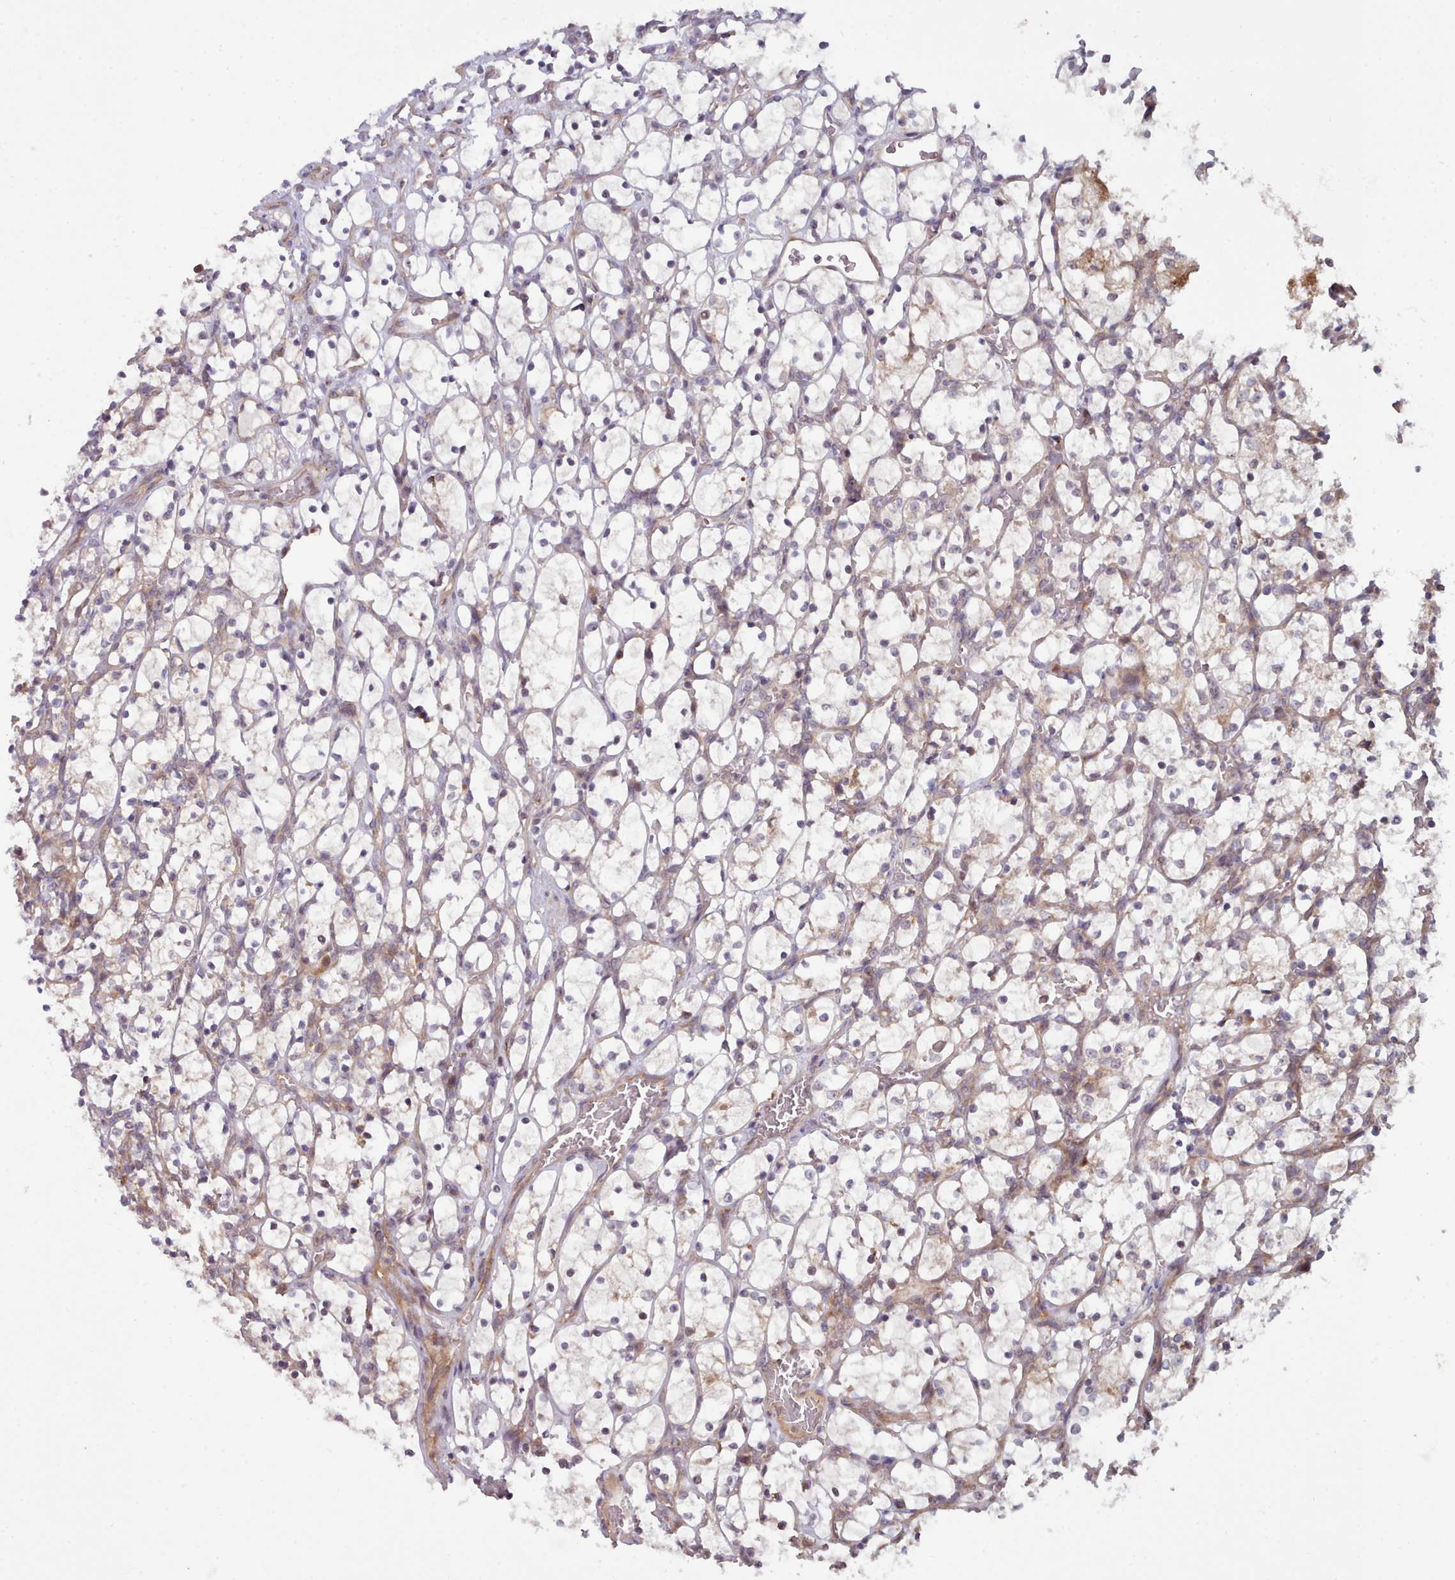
{"staining": {"intensity": "moderate", "quantity": "<25%", "location": "cytoplasmic/membranous"}, "tissue": "renal cancer", "cell_type": "Tumor cells", "image_type": "cancer", "snomed": [{"axis": "morphology", "description": "Adenocarcinoma, NOS"}, {"axis": "topography", "description": "Kidney"}], "caption": "Immunohistochemistry staining of renal adenocarcinoma, which exhibits low levels of moderate cytoplasmic/membranous expression in approximately <25% of tumor cells indicating moderate cytoplasmic/membranous protein staining. The staining was performed using DAB (3,3'-diaminobenzidine) (brown) for protein detection and nuclei were counterstained in hematoxylin (blue).", "gene": "TRIM26", "patient": {"sex": "female", "age": 69}}